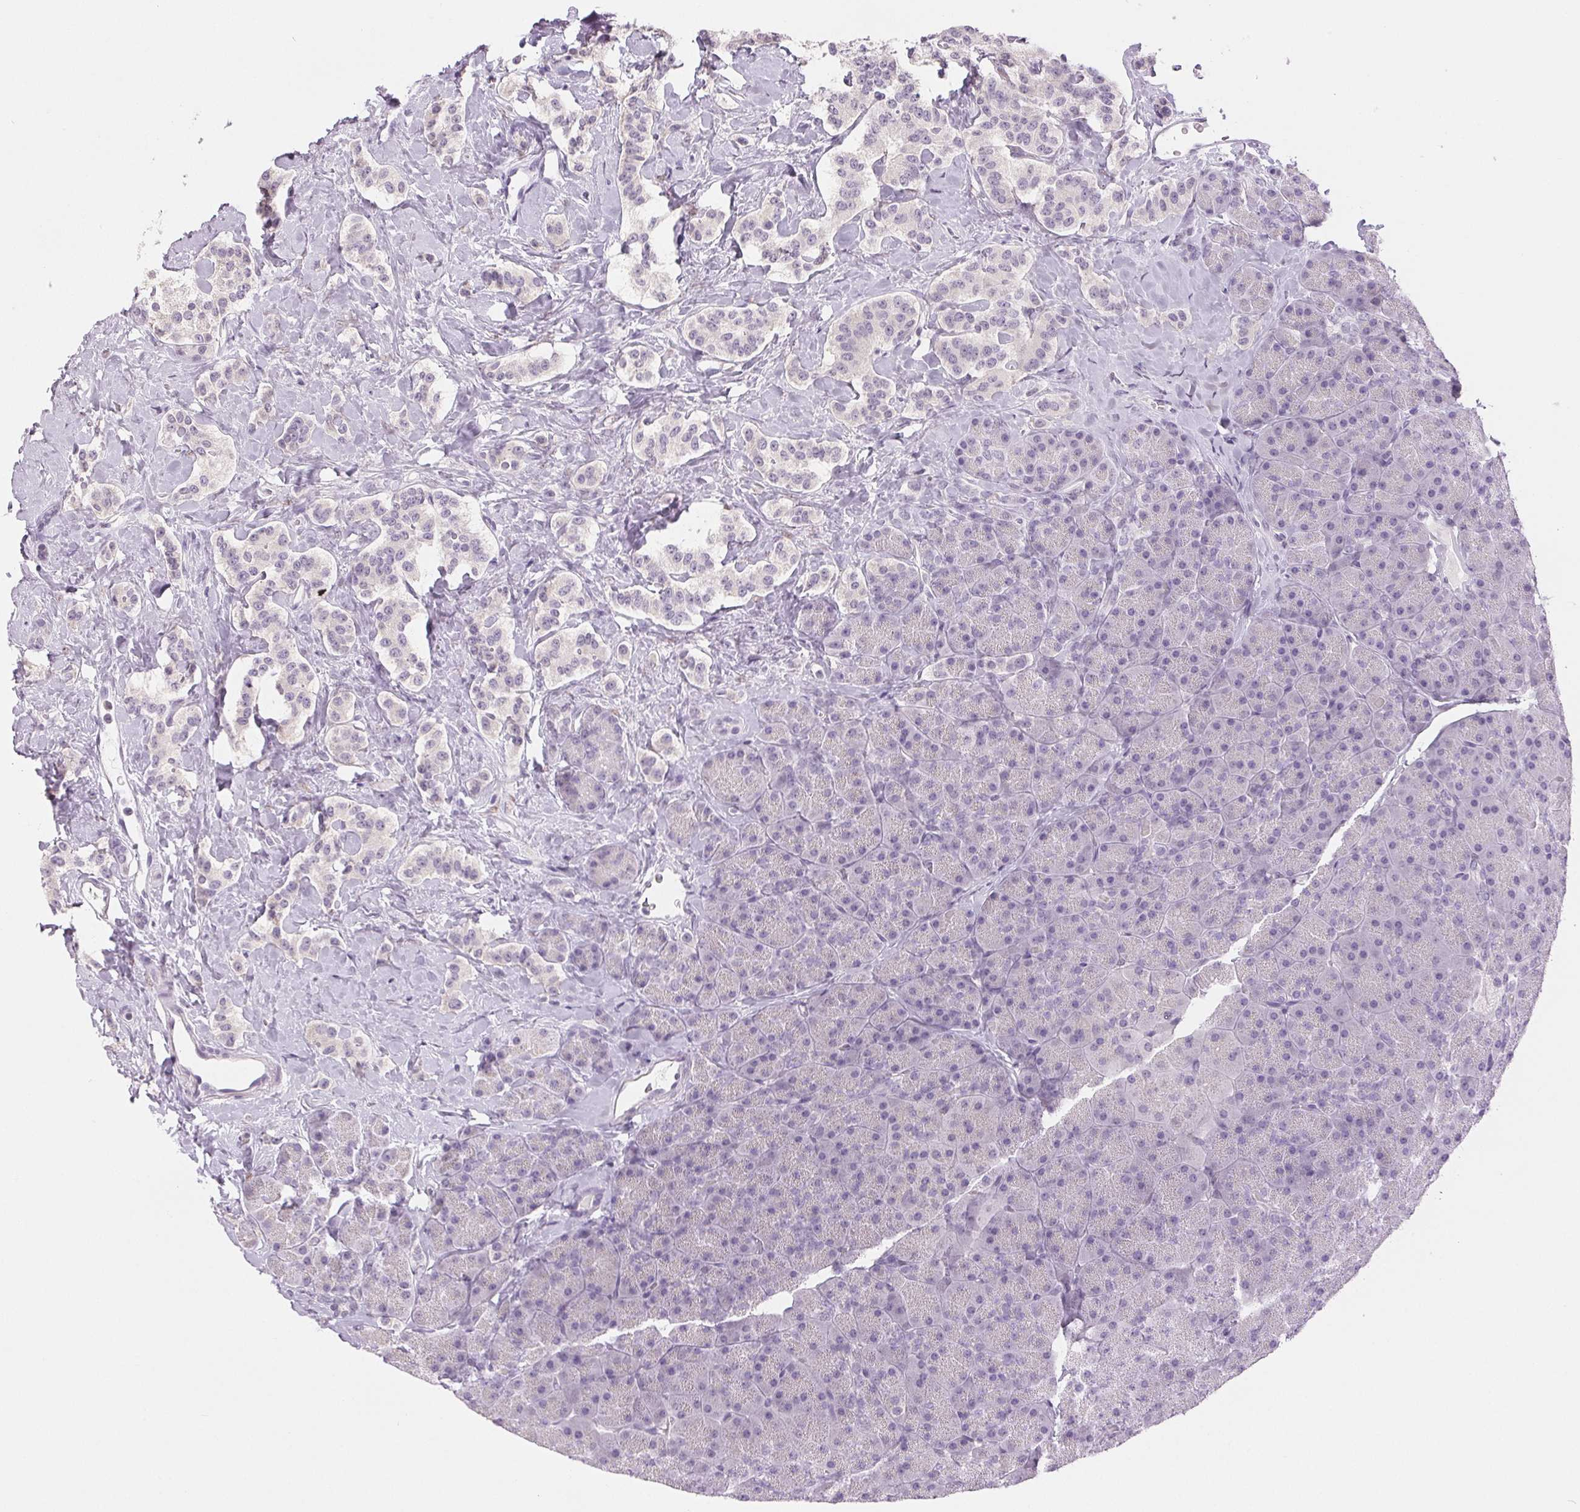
{"staining": {"intensity": "negative", "quantity": "none", "location": "none"}, "tissue": "carcinoid", "cell_type": "Tumor cells", "image_type": "cancer", "snomed": [{"axis": "morphology", "description": "Normal tissue, NOS"}, {"axis": "morphology", "description": "Carcinoid, malignant, NOS"}, {"axis": "topography", "description": "Pancreas"}], "caption": "Immunohistochemistry (IHC) photomicrograph of human carcinoid (malignant) stained for a protein (brown), which exhibits no positivity in tumor cells.", "gene": "DNAJC6", "patient": {"sex": "male", "age": 36}}